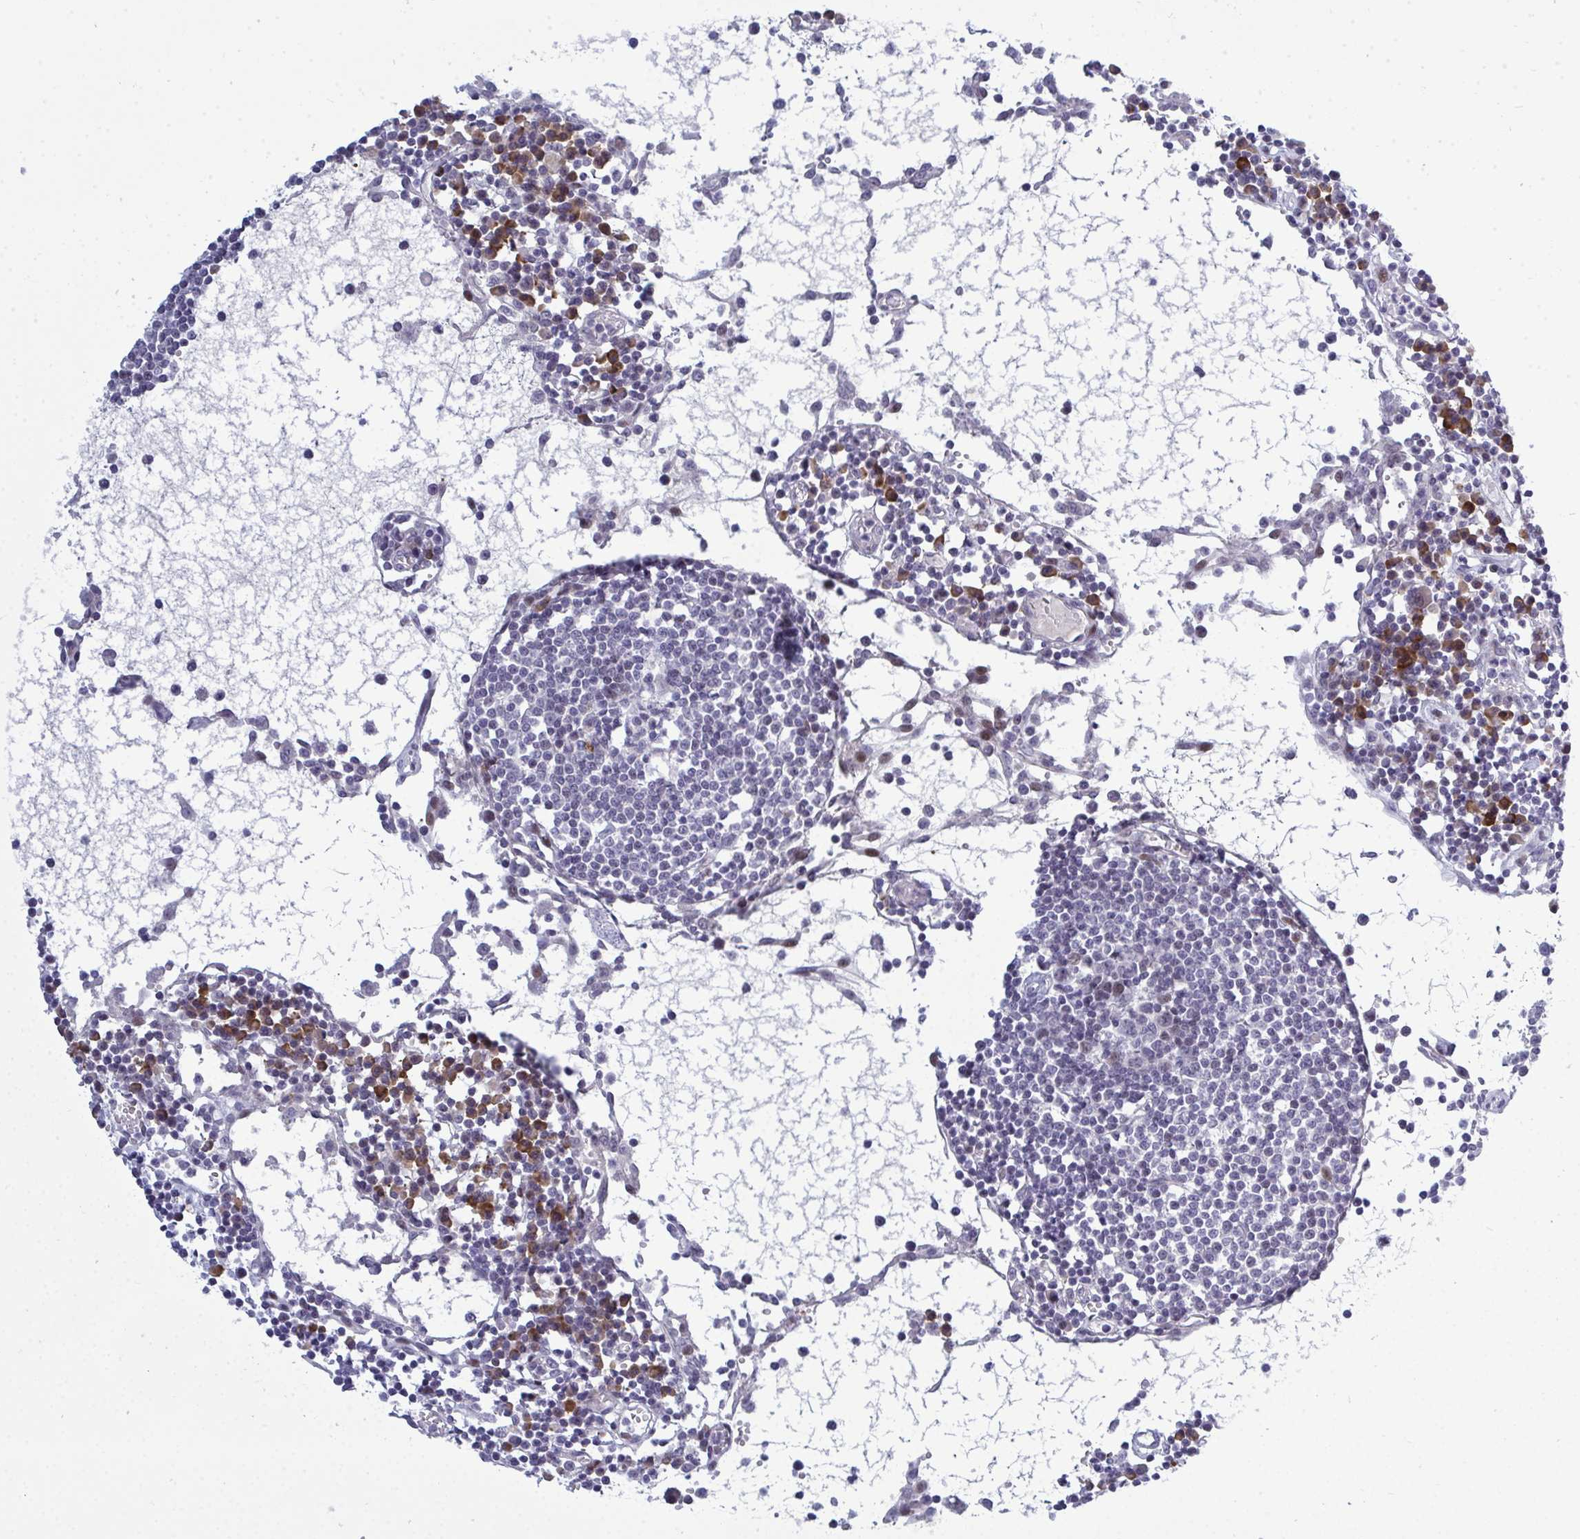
{"staining": {"intensity": "negative", "quantity": "none", "location": "none"}, "tissue": "lymph node", "cell_type": "Germinal center cells", "image_type": "normal", "snomed": [{"axis": "morphology", "description": "Normal tissue, NOS"}, {"axis": "topography", "description": "Lymph node"}], "caption": "This is an IHC micrograph of benign human lymph node. There is no staining in germinal center cells.", "gene": "TAB1", "patient": {"sex": "female", "age": 78}}